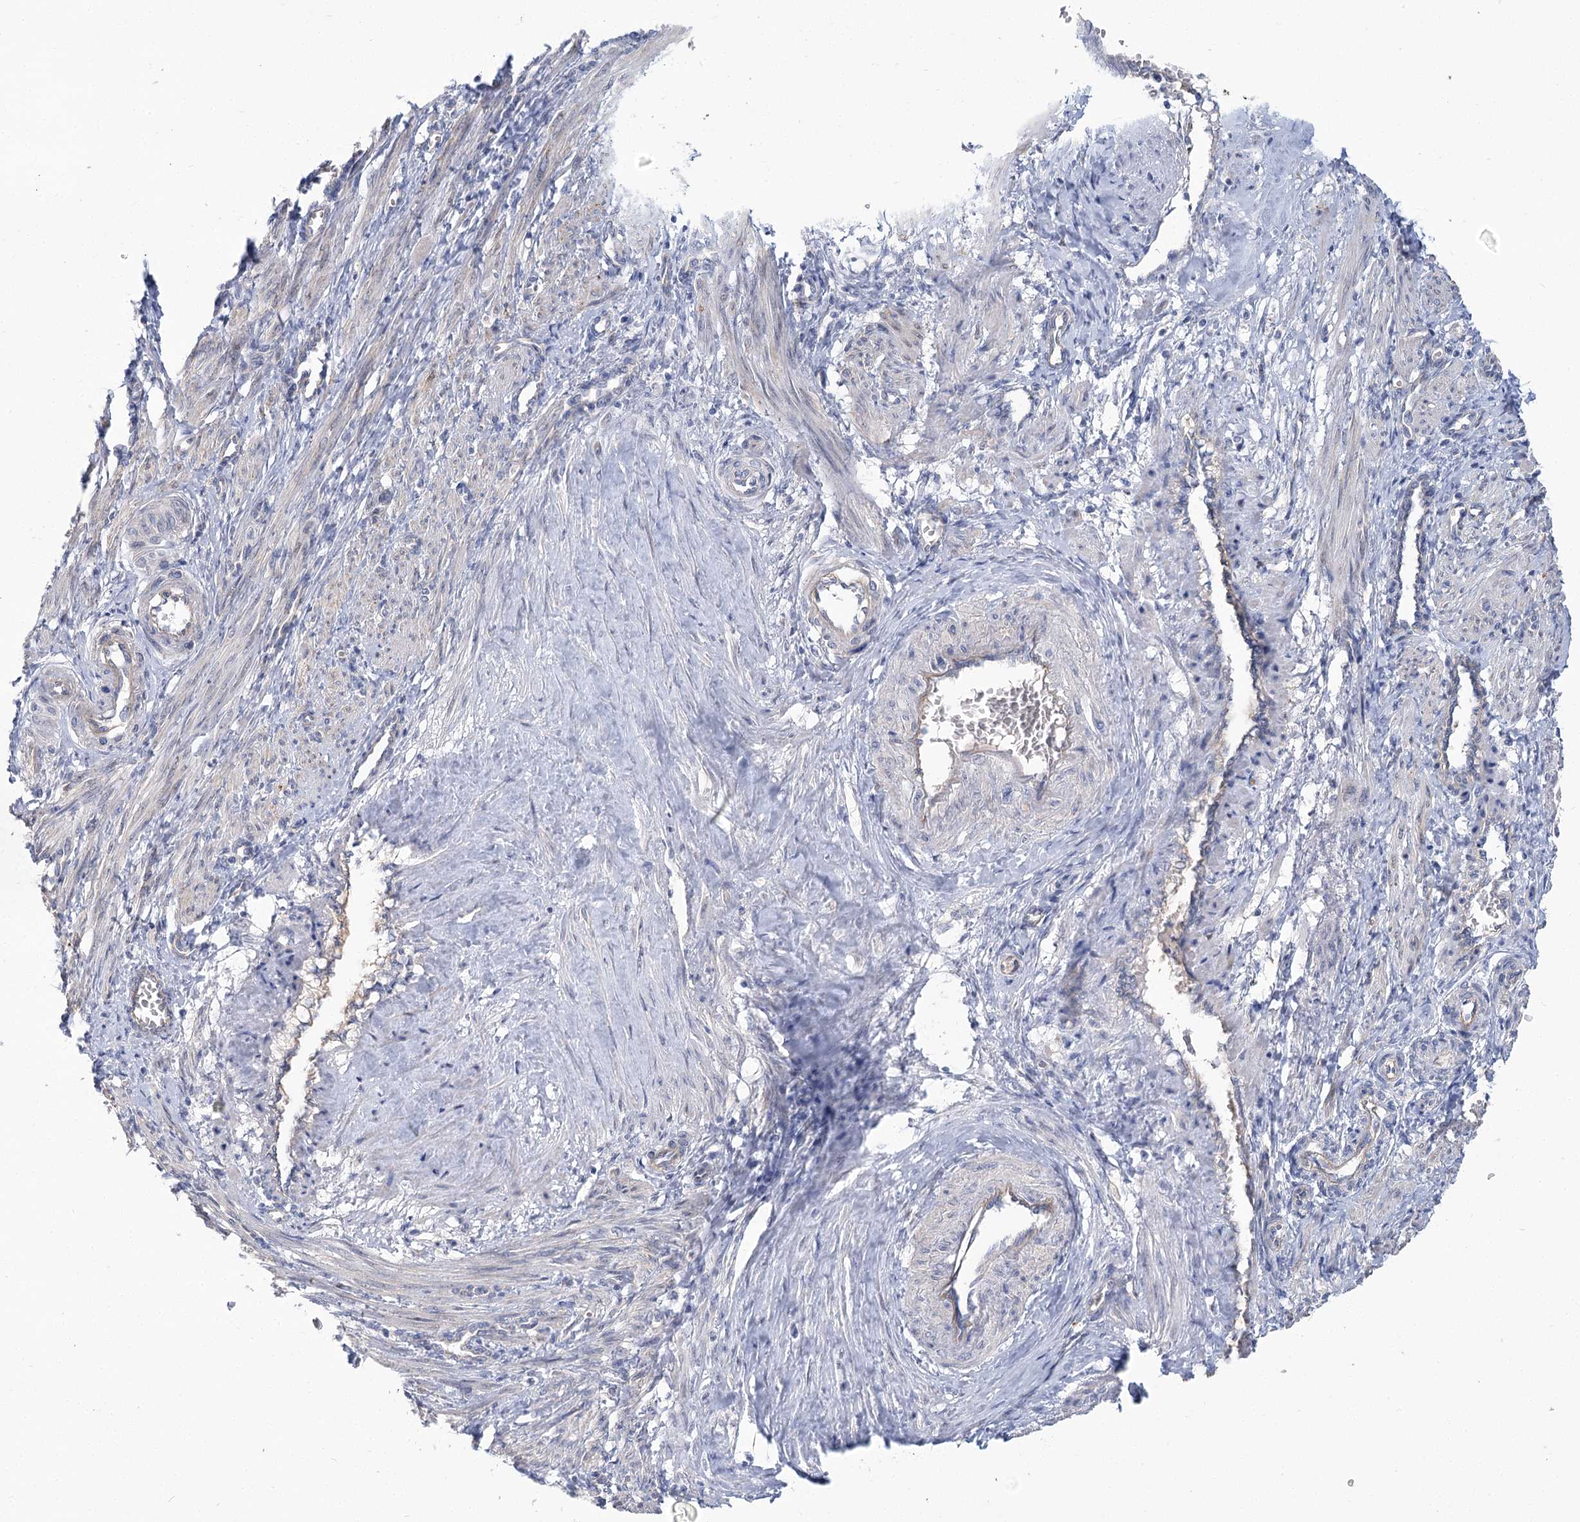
{"staining": {"intensity": "negative", "quantity": "none", "location": "none"}, "tissue": "smooth muscle", "cell_type": "Smooth muscle cells", "image_type": "normal", "snomed": [{"axis": "morphology", "description": "Normal tissue, NOS"}, {"axis": "topography", "description": "Endometrium"}], "caption": "The immunohistochemistry image has no significant expression in smooth muscle cells of smooth muscle. The staining was performed using DAB (3,3'-diaminobenzidine) to visualize the protein expression in brown, while the nuclei were stained in blue with hematoxylin (Magnification: 20x).", "gene": "THAP6", "patient": {"sex": "female", "age": 33}}